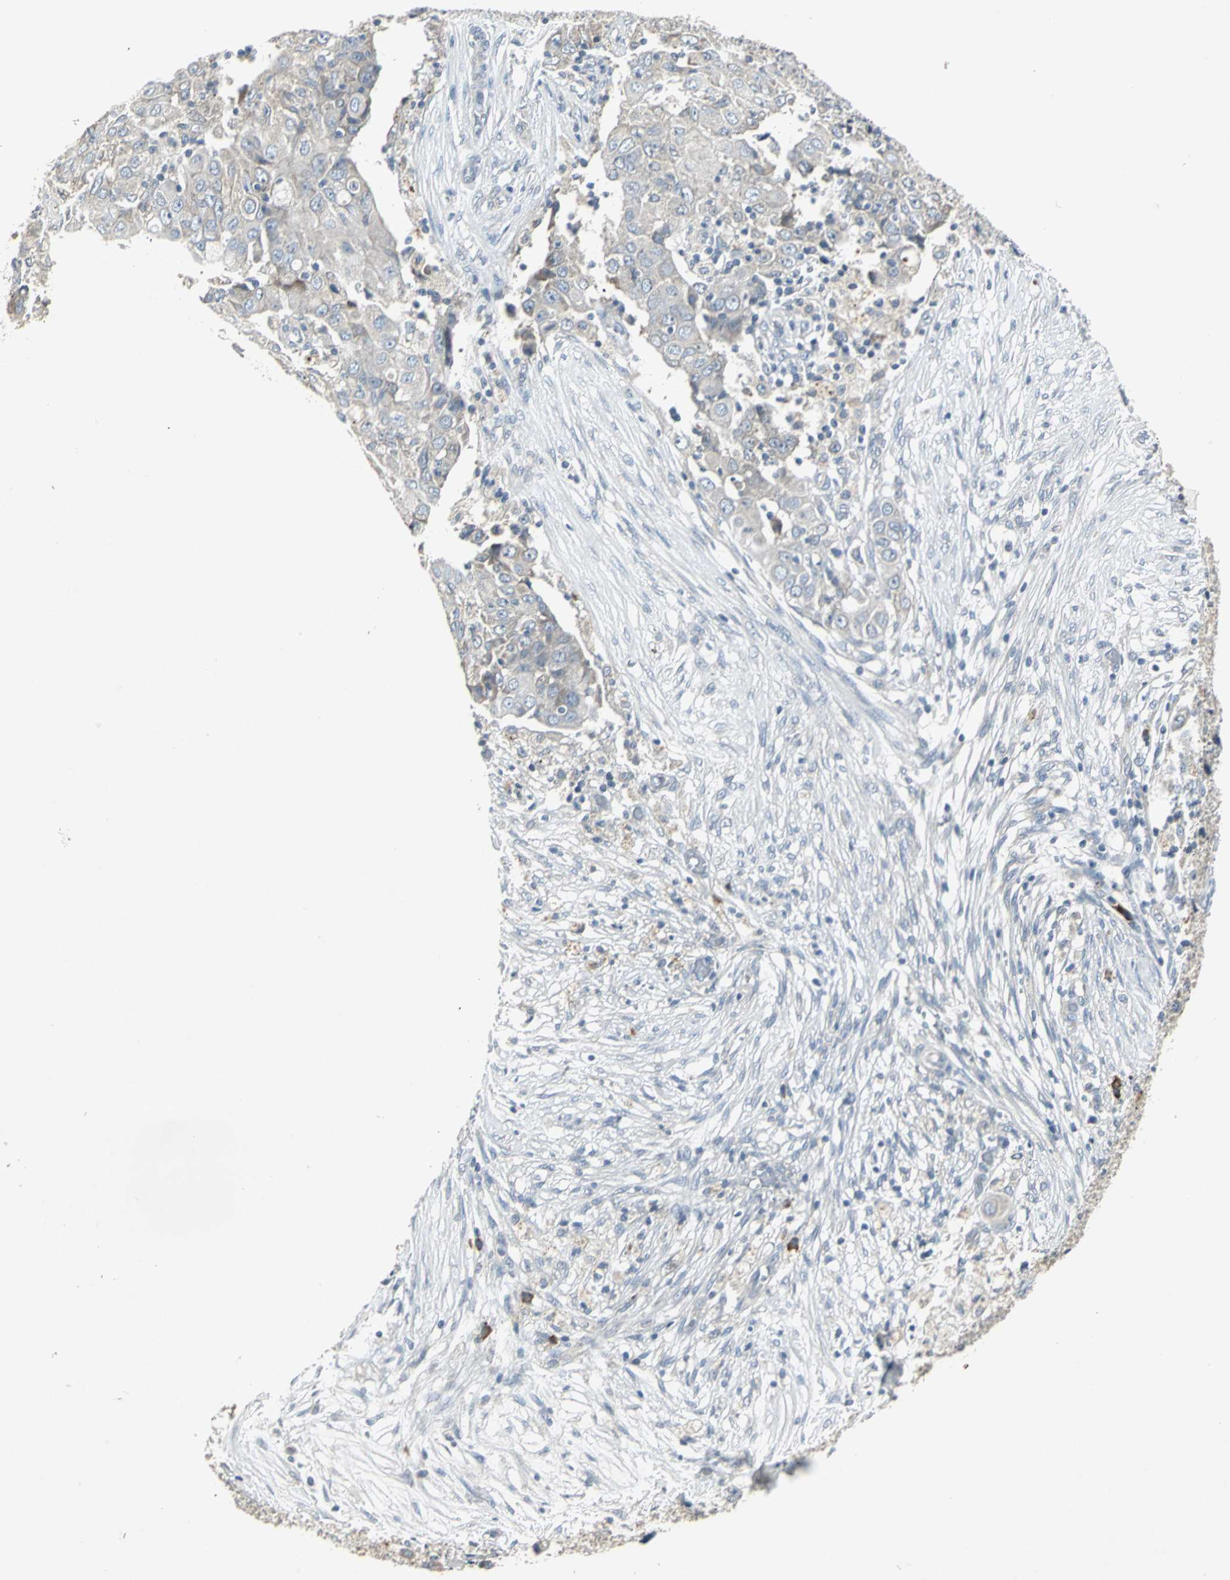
{"staining": {"intensity": "weak", "quantity": "<25%", "location": "cytoplasmic/membranous"}, "tissue": "ovarian cancer", "cell_type": "Tumor cells", "image_type": "cancer", "snomed": [{"axis": "morphology", "description": "Carcinoma, endometroid"}, {"axis": "topography", "description": "Ovary"}], "caption": "High power microscopy photomicrograph of an immunohistochemistry (IHC) image of ovarian endometroid carcinoma, revealing no significant expression in tumor cells.", "gene": "SLC2A13", "patient": {"sex": "female", "age": 42}}